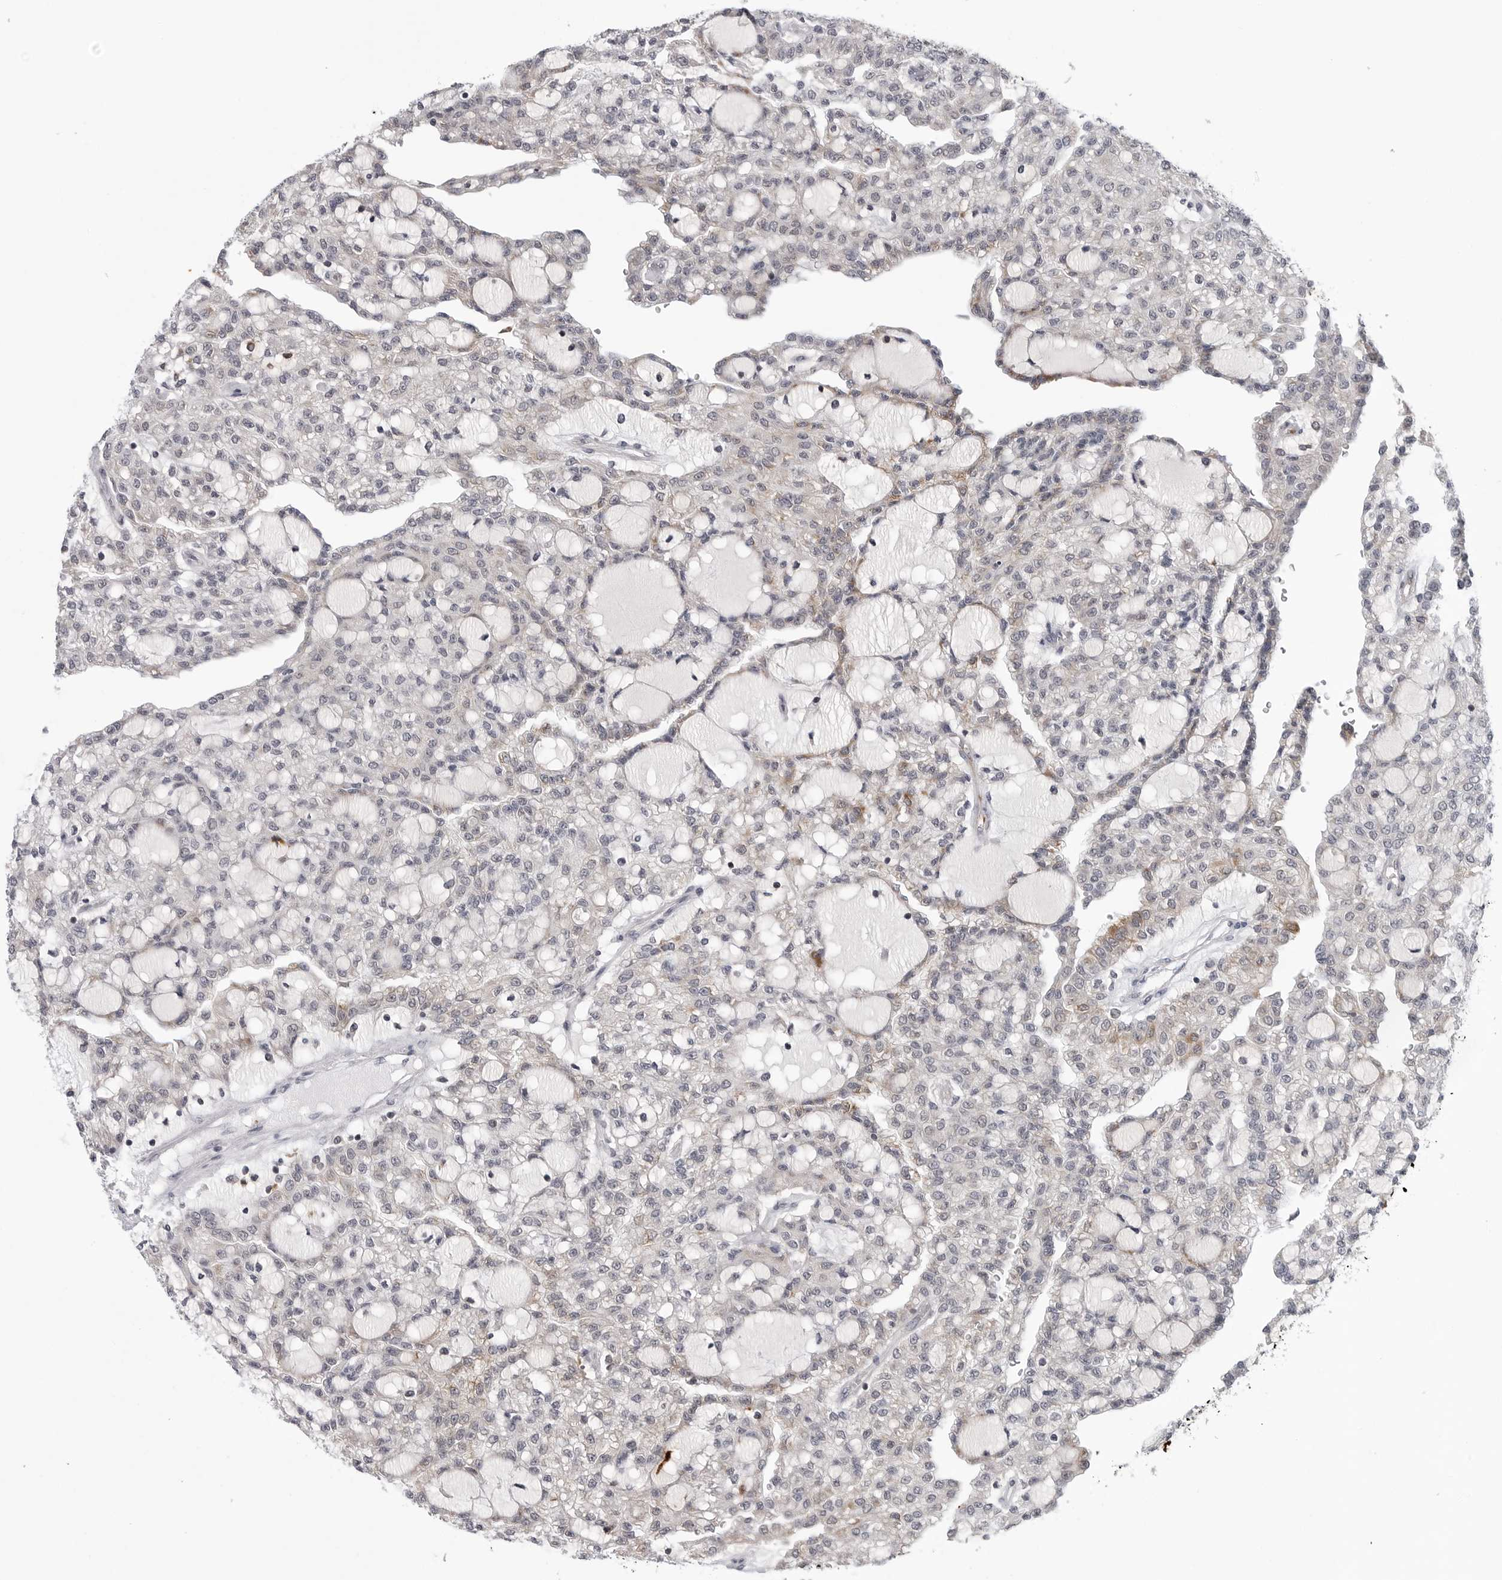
{"staining": {"intensity": "moderate", "quantity": "<25%", "location": "cytoplasmic/membranous"}, "tissue": "renal cancer", "cell_type": "Tumor cells", "image_type": "cancer", "snomed": [{"axis": "morphology", "description": "Adenocarcinoma, NOS"}, {"axis": "topography", "description": "Kidney"}], "caption": "Adenocarcinoma (renal) was stained to show a protein in brown. There is low levels of moderate cytoplasmic/membranous positivity in approximately <25% of tumor cells.", "gene": "CDK20", "patient": {"sex": "male", "age": 63}}